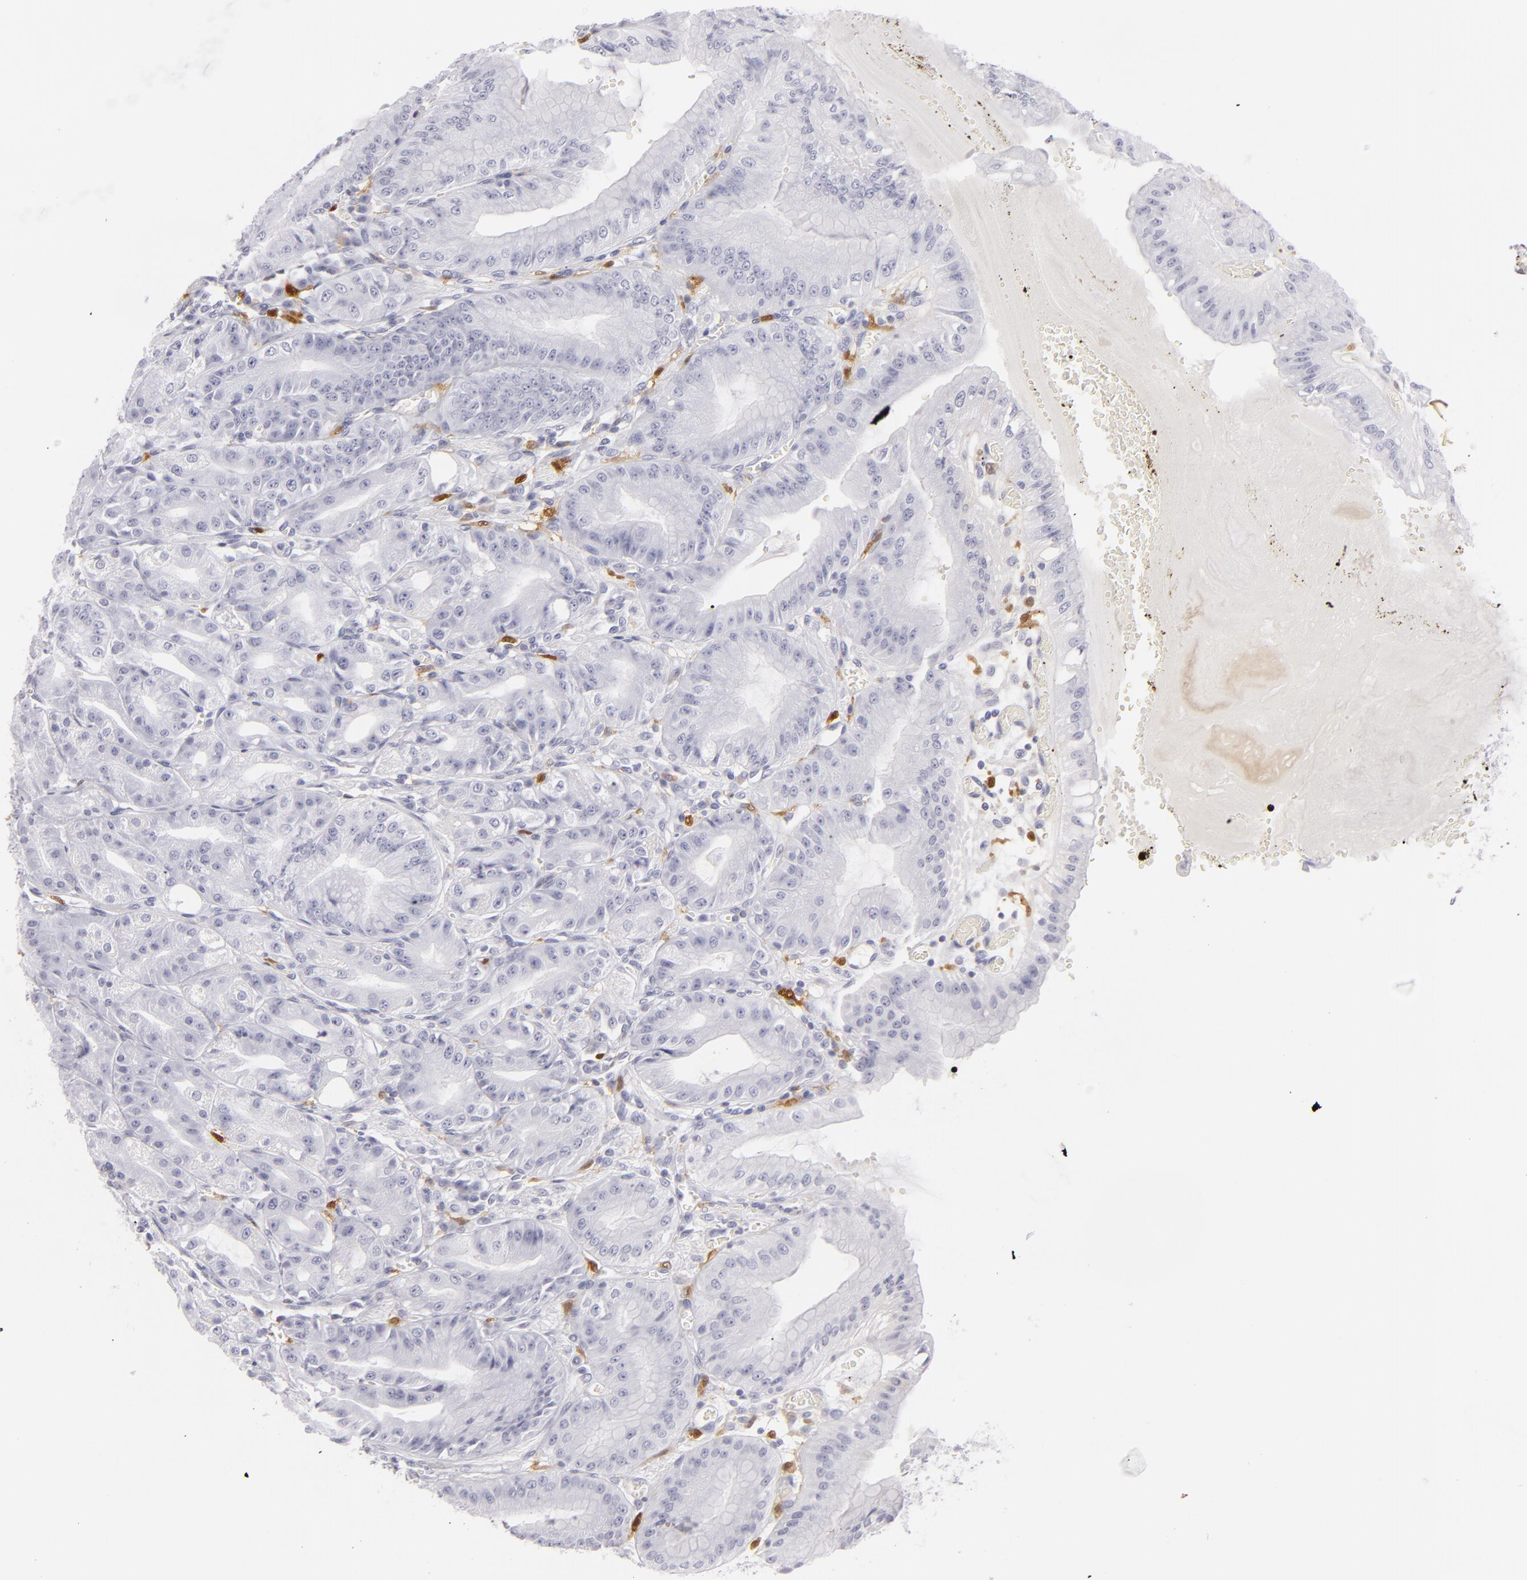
{"staining": {"intensity": "negative", "quantity": "none", "location": "none"}, "tissue": "stomach", "cell_type": "Glandular cells", "image_type": "normal", "snomed": [{"axis": "morphology", "description": "Normal tissue, NOS"}, {"axis": "topography", "description": "Stomach, lower"}], "caption": "This micrograph is of unremarkable stomach stained with immunohistochemistry (IHC) to label a protein in brown with the nuclei are counter-stained blue. There is no positivity in glandular cells. The staining is performed using DAB (3,3'-diaminobenzidine) brown chromogen with nuclei counter-stained in using hematoxylin.", "gene": "F13A1", "patient": {"sex": "male", "age": 71}}